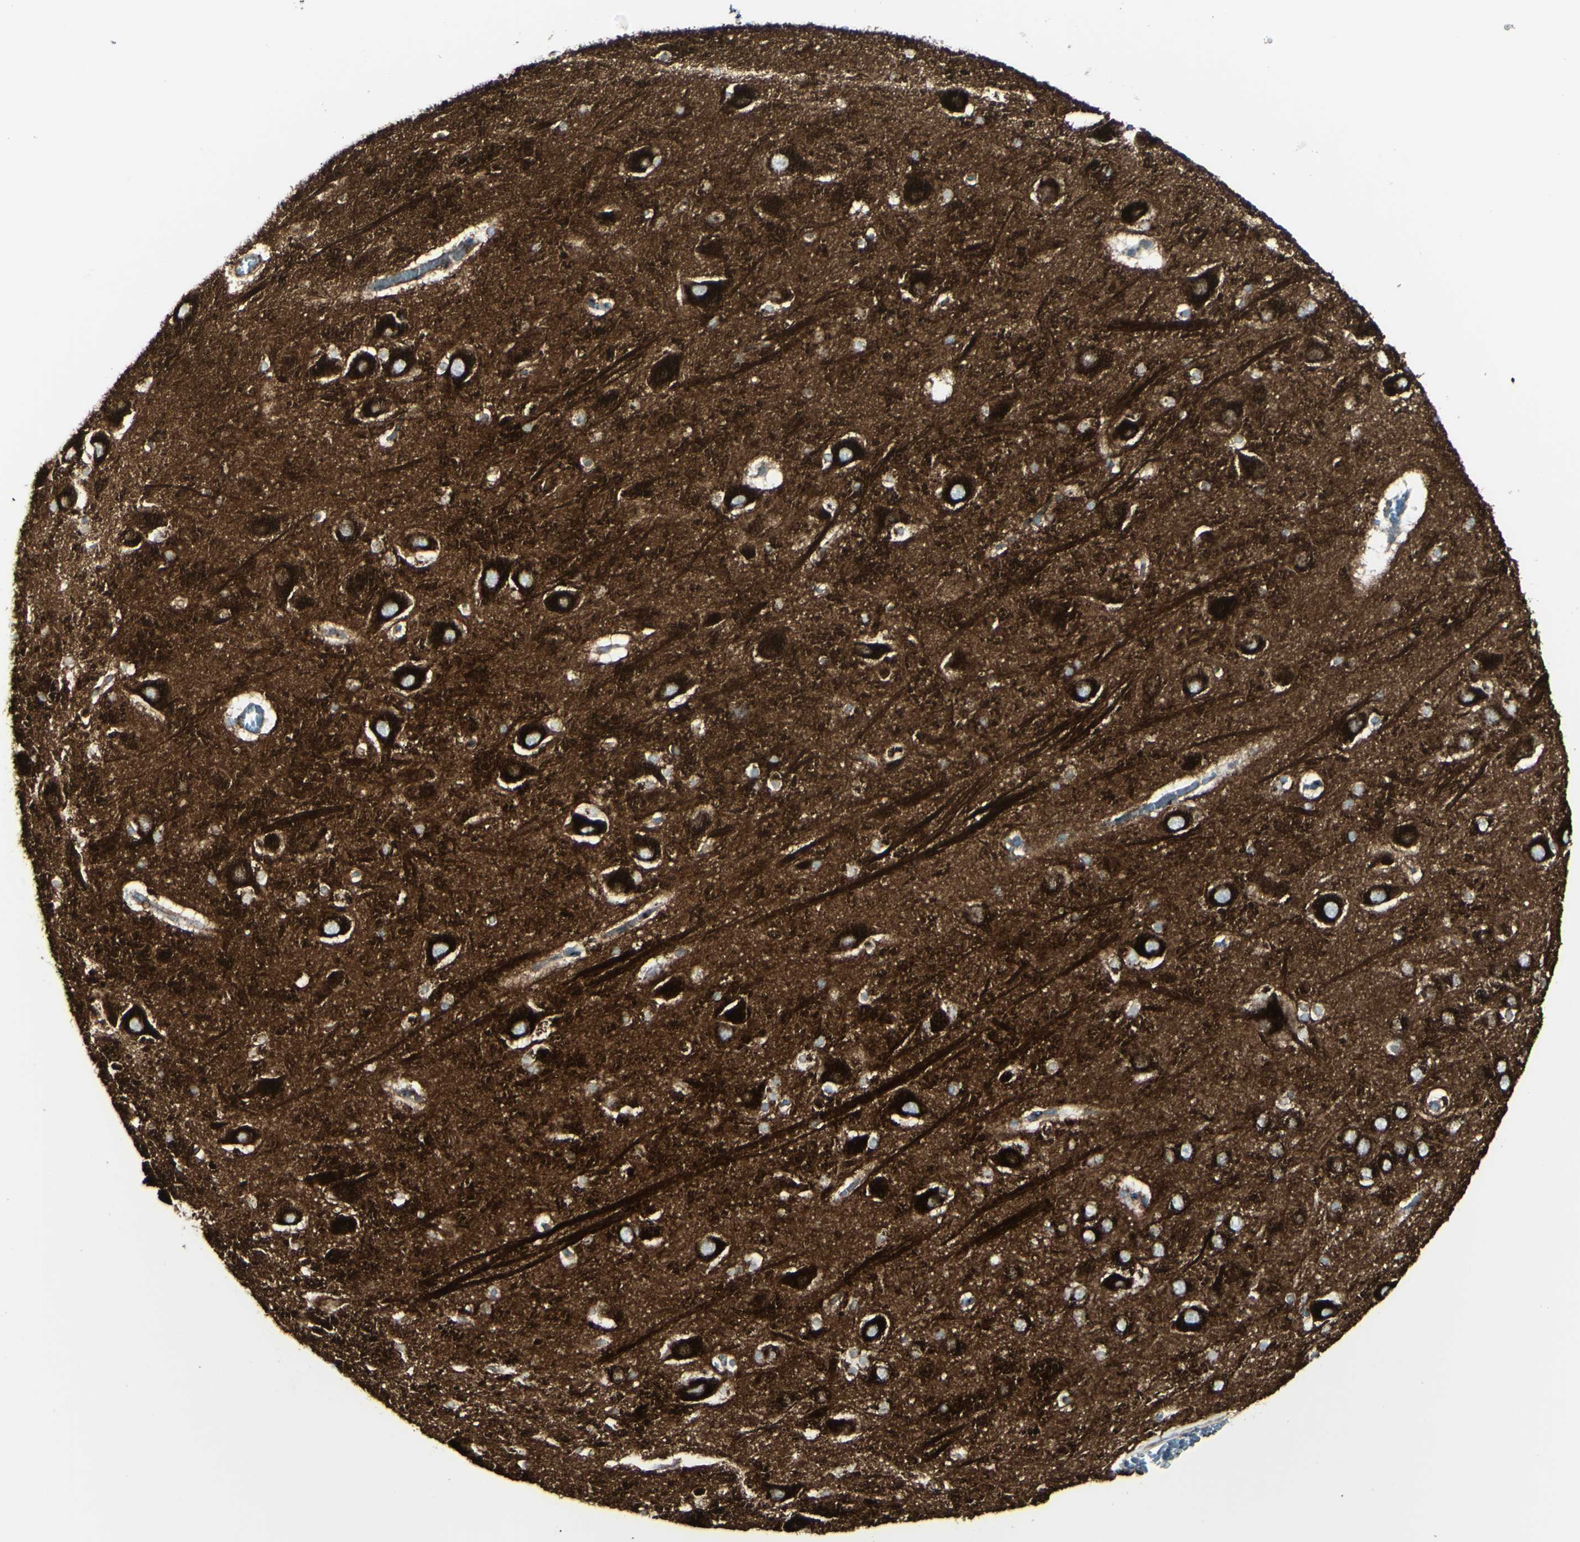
{"staining": {"intensity": "weak", "quantity": ">75%", "location": "cytoplasmic/membranous"}, "tissue": "hippocampus", "cell_type": "Glial cells", "image_type": "normal", "snomed": [{"axis": "morphology", "description": "Normal tissue, NOS"}, {"axis": "topography", "description": "Hippocampus"}], "caption": "Hippocampus stained with IHC demonstrates weak cytoplasmic/membranous positivity in approximately >75% of glial cells.", "gene": "NAPA", "patient": {"sex": "male", "age": 45}}